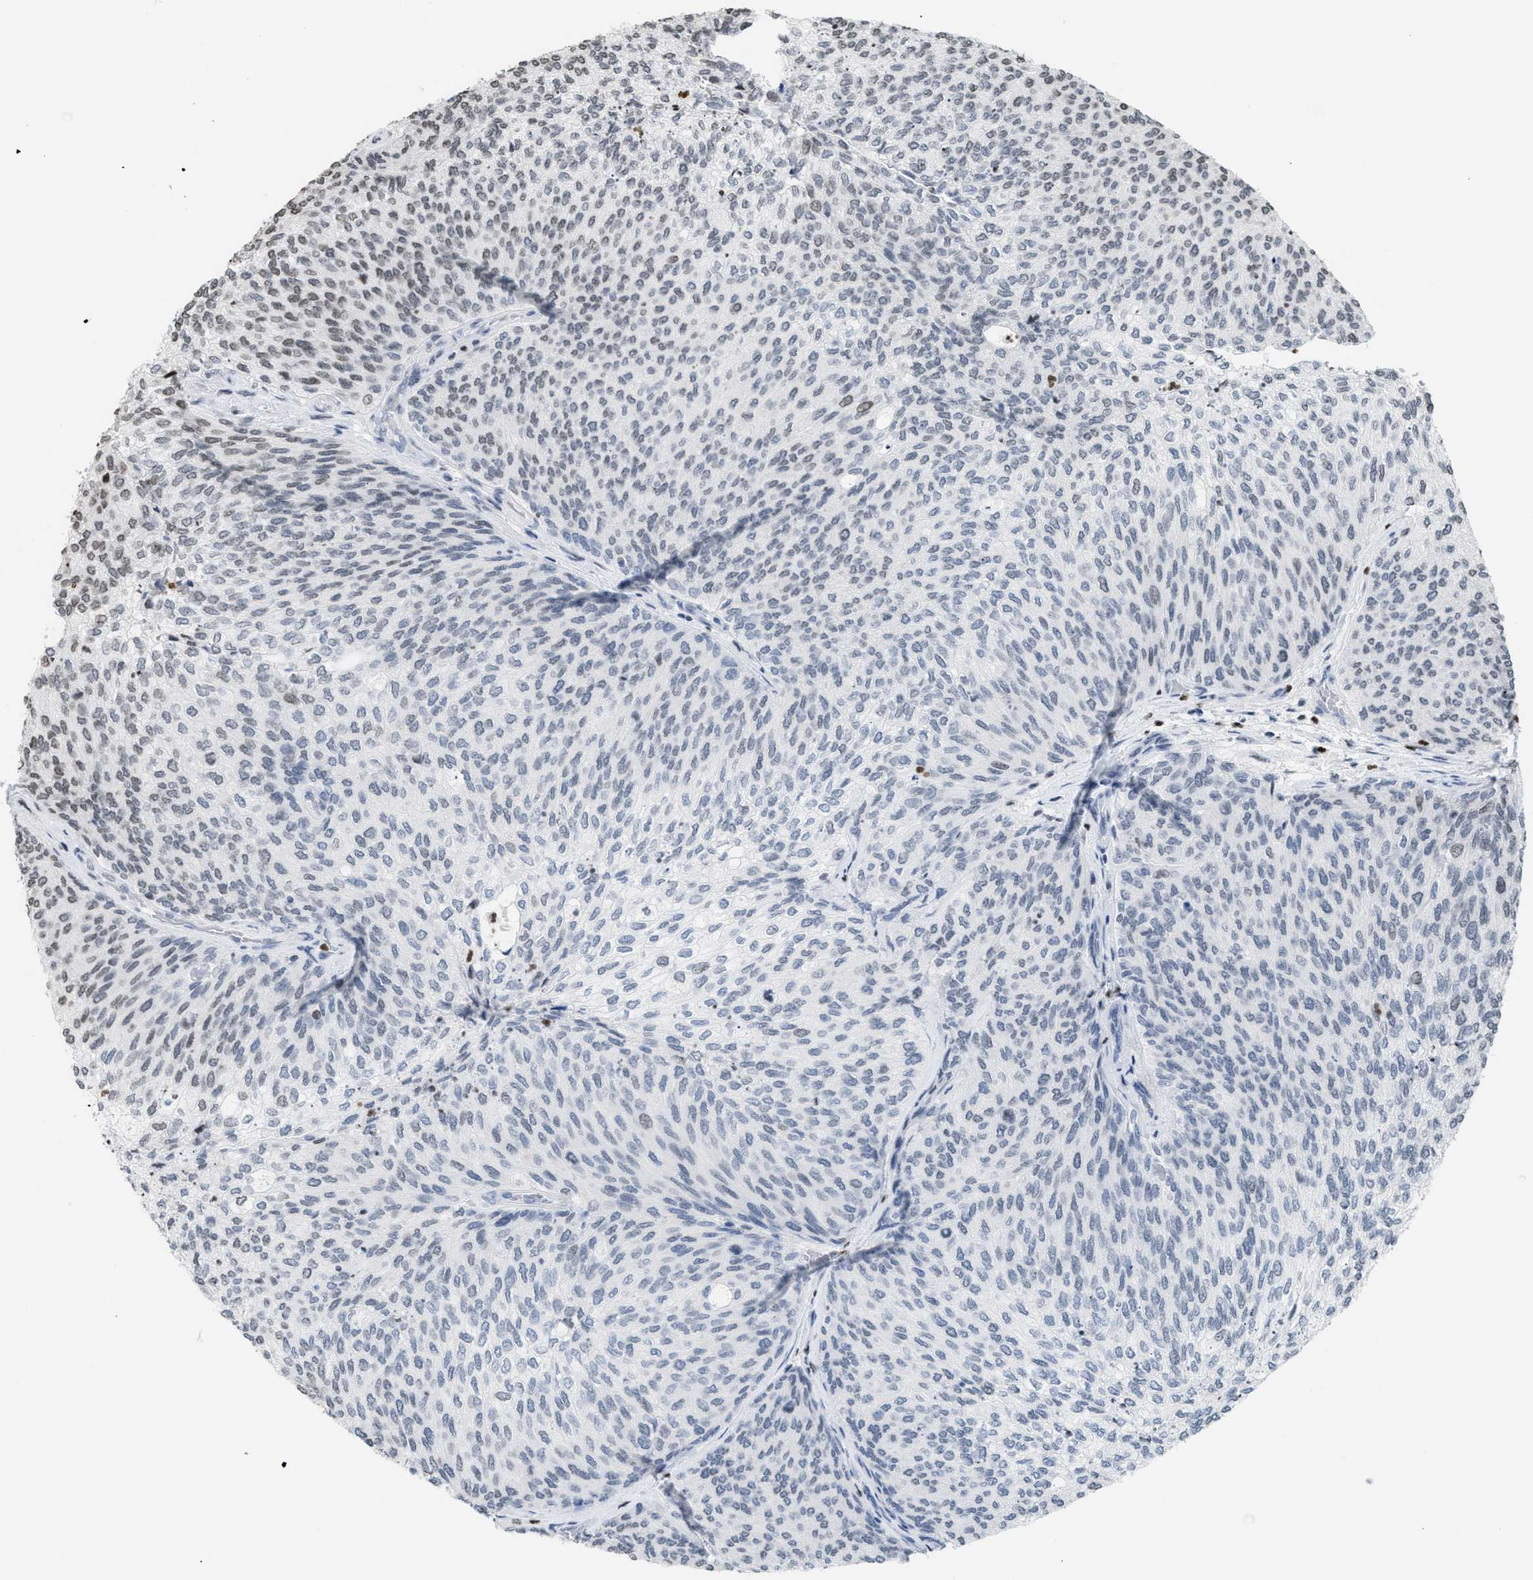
{"staining": {"intensity": "weak", "quantity": "<25%", "location": "nuclear"}, "tissue": "urothelial cancer", "cell_type": "Tumor cells", "image_type": "cancer", "snomed": [{"axis": "morphology", "description": "Urothelial carcinoma, Low grade"}, {"axis": "topography", "description": "Urinary bladder"}], "caption": "Human urothelial cancer stained for a protein using immunohistochemistry (IHC) demonstrates no positivity in tumor cells.", "gene": "HMGN2", "patient": {"sex": "female", "age": 79}}